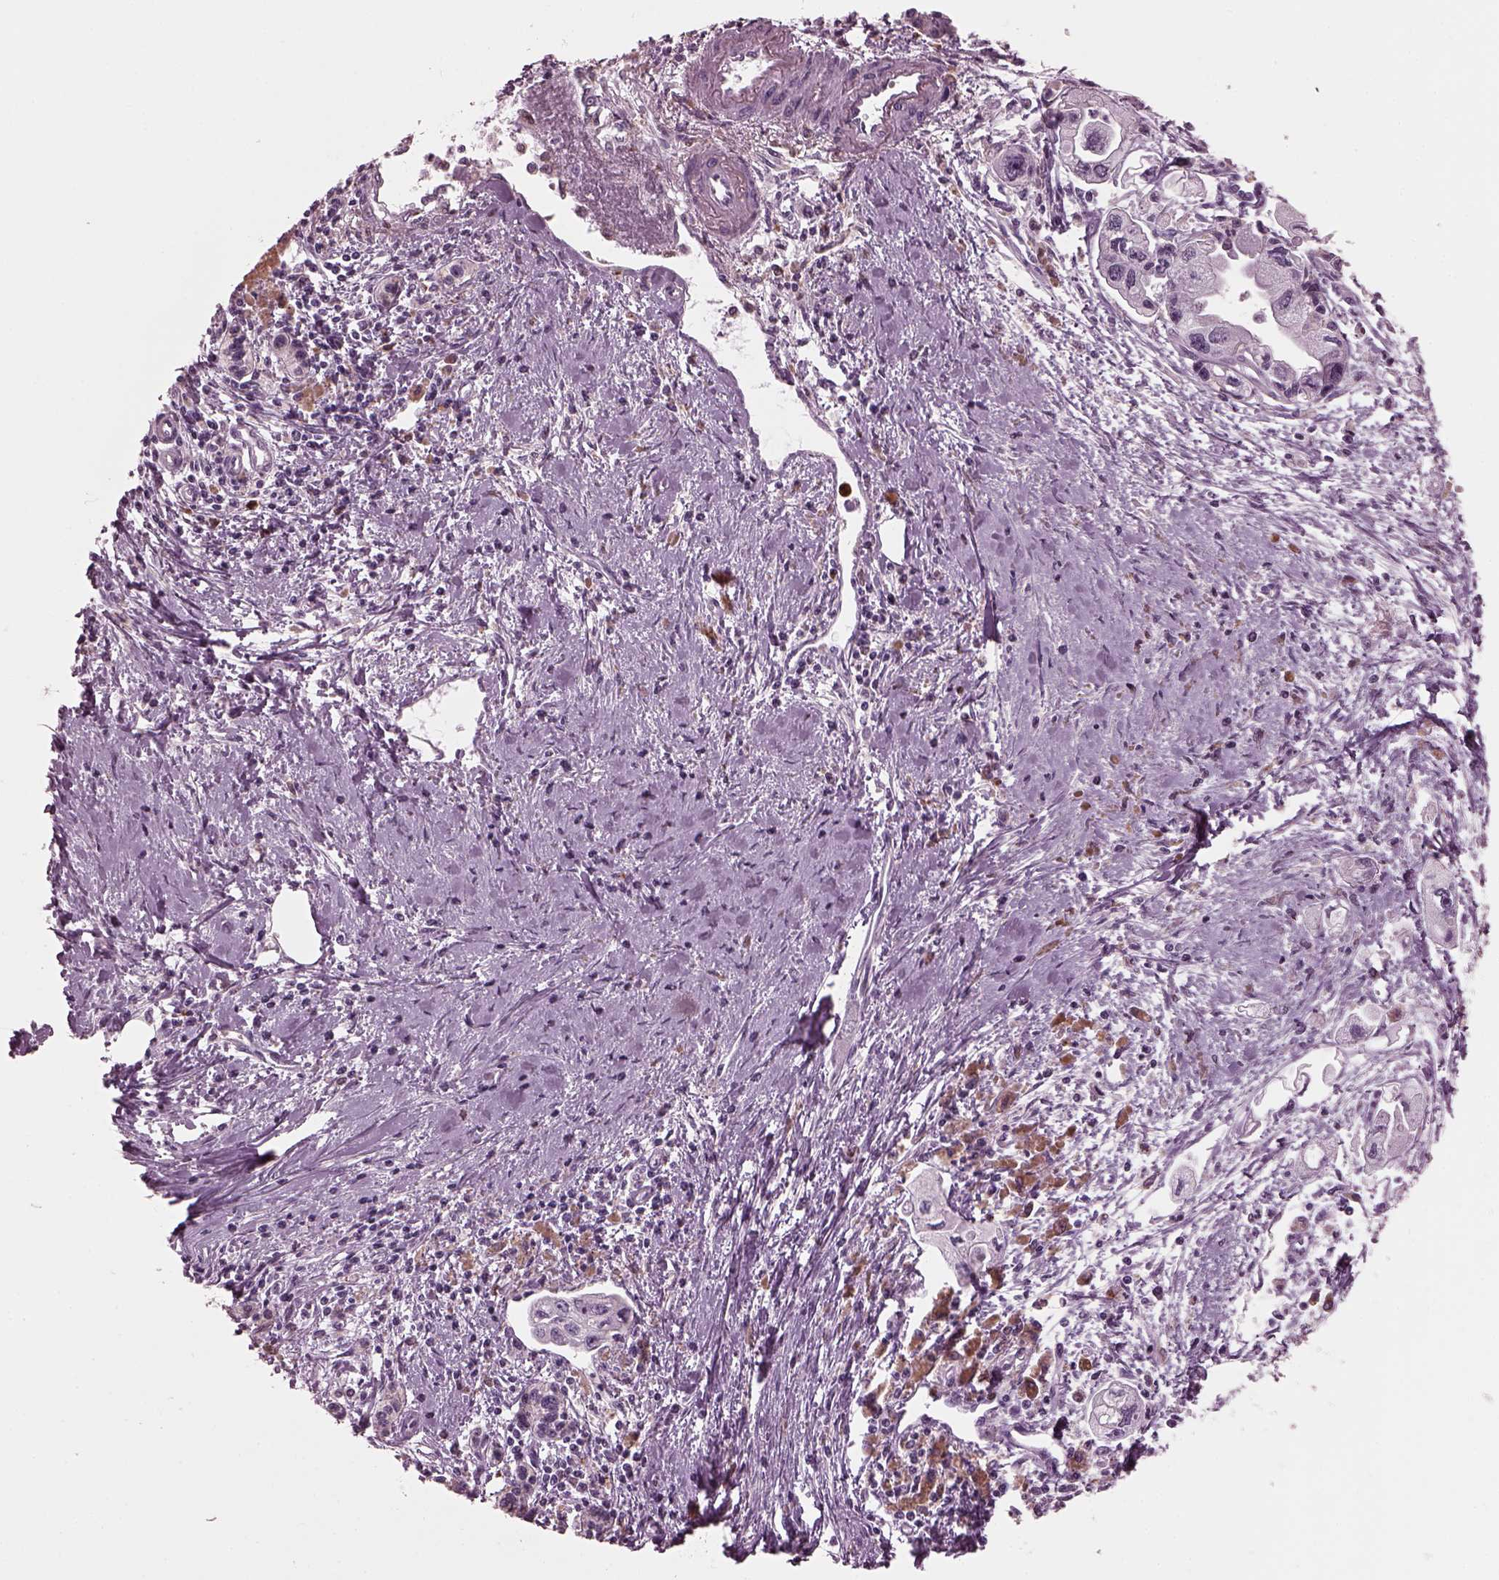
{"staining": {"intensity": "negative", "quantity": "none", "location": "none"}, "tissue": "pancreatic cancer", "cell_type": "Tumor cells", "image_type": "cancer", "snomed": [{"axis": "morphology", "description": "Adenocarcinoma, NOS"}, {"axis": "topography", "description": "Pancreas"}], "caption": "DAB immunohistochemical staining of human pancreatic cancer (adenocarcinoma) exhibits no significant staining in tumor cells. Nuclei are stained in blue.", "gene": "SLAMF8", "patient": {"sex": "male", "age": 70}}